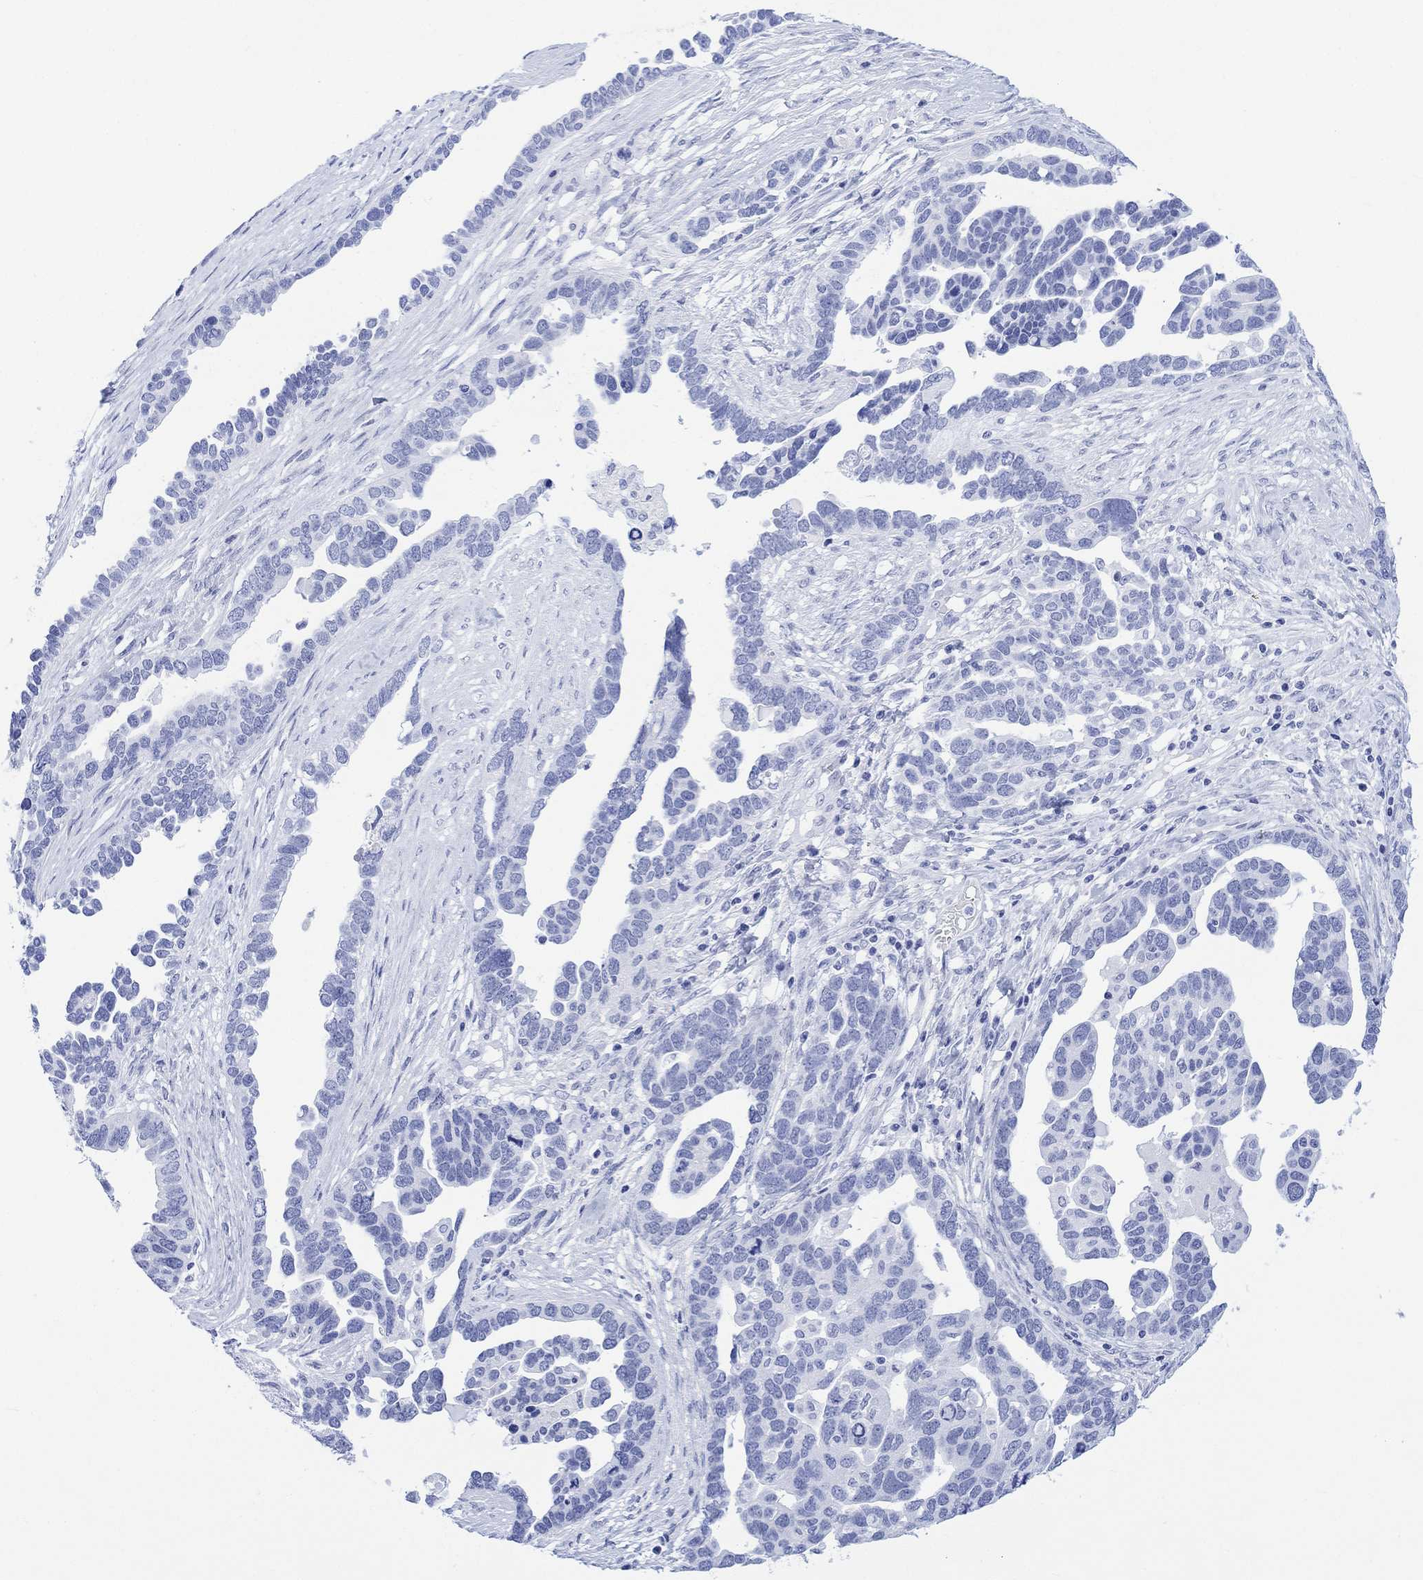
{"staining": {"intensity": "negative", "quantity": "none", "location": "none"}, "tissue": "ovarian cancer", "cell_type": "Tumor cells", "image_type": "cancer", "snomed": [{"axis": "morphology", "description": "Cystadenocarcinoma, serous, NOS"}, {"axis": "topography", "description": "Ovary"}], "caption": "Tumor cells show no significant protein positivity in ovarian cancer (serous cystadenocarcinoma).", "gene": "CELF4", "patient": {"sex": "female", "age": 54}}